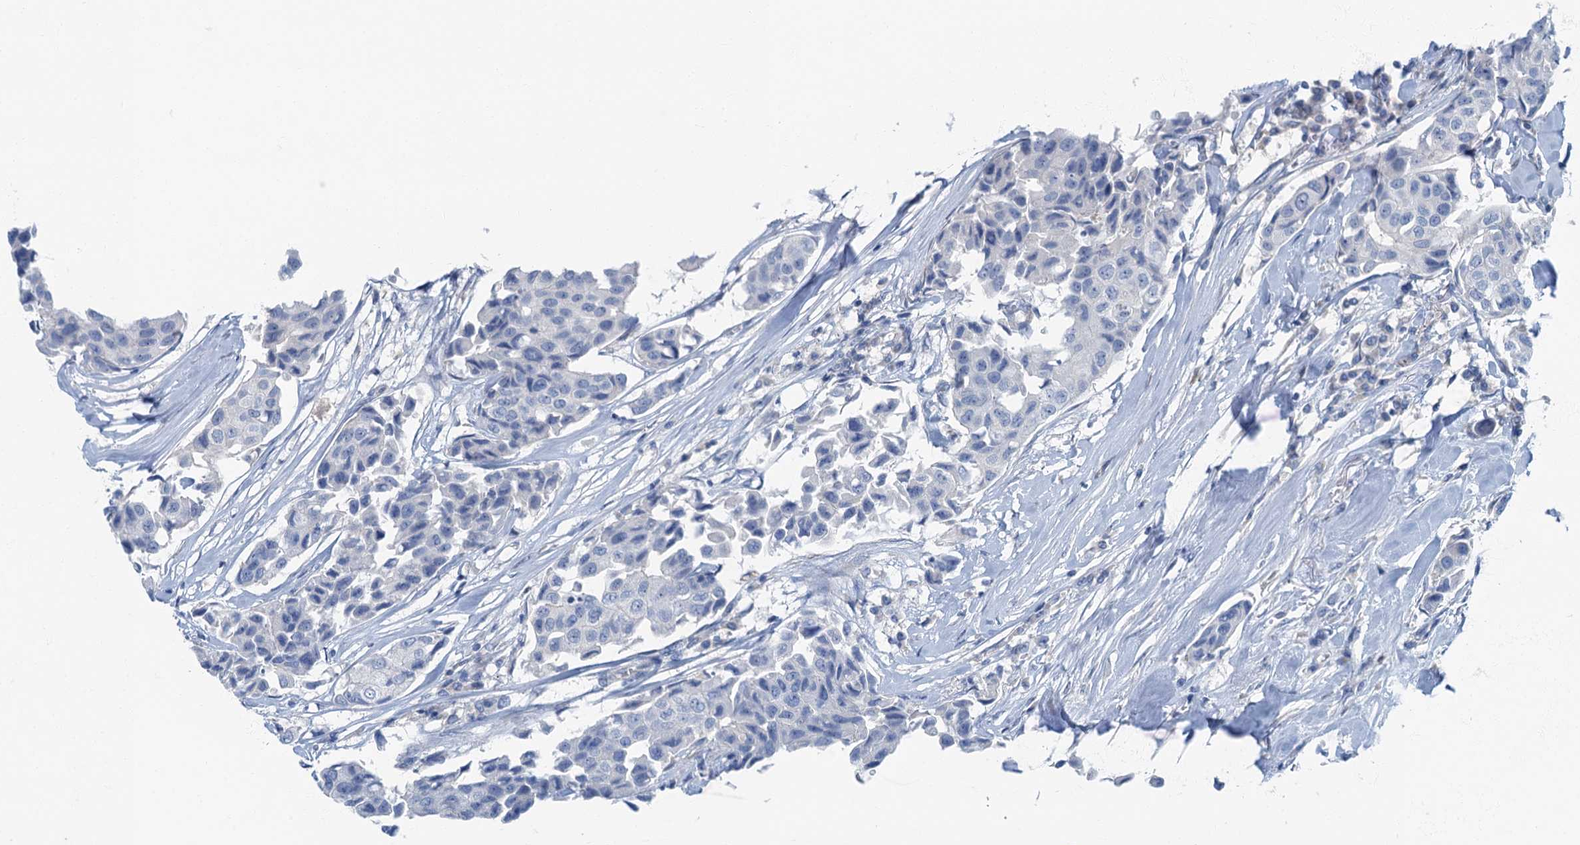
{"staining": {"intensity": "negative", "quantity": "none", "location": "none"}, "tissue": "breast cancer", "cell_type": "Tumor cells", "image_type": "cancer", "snomed": [{"axis": "morphology", "description": "Duct carcinoma"}, {"axis": "topography", "description": "Breast"}], "caption": "An immunohistochemistry (IHC) histopathology image of breast cancer (intraductal carcinoma) is shown. There is no staining in tumor cells of breast cancer (intraductal carcinoma). (DAB immunohistochemistry, high magnification).", "gene": "ANKDD1A", "patient": {"sex": "female", "age": 80}}